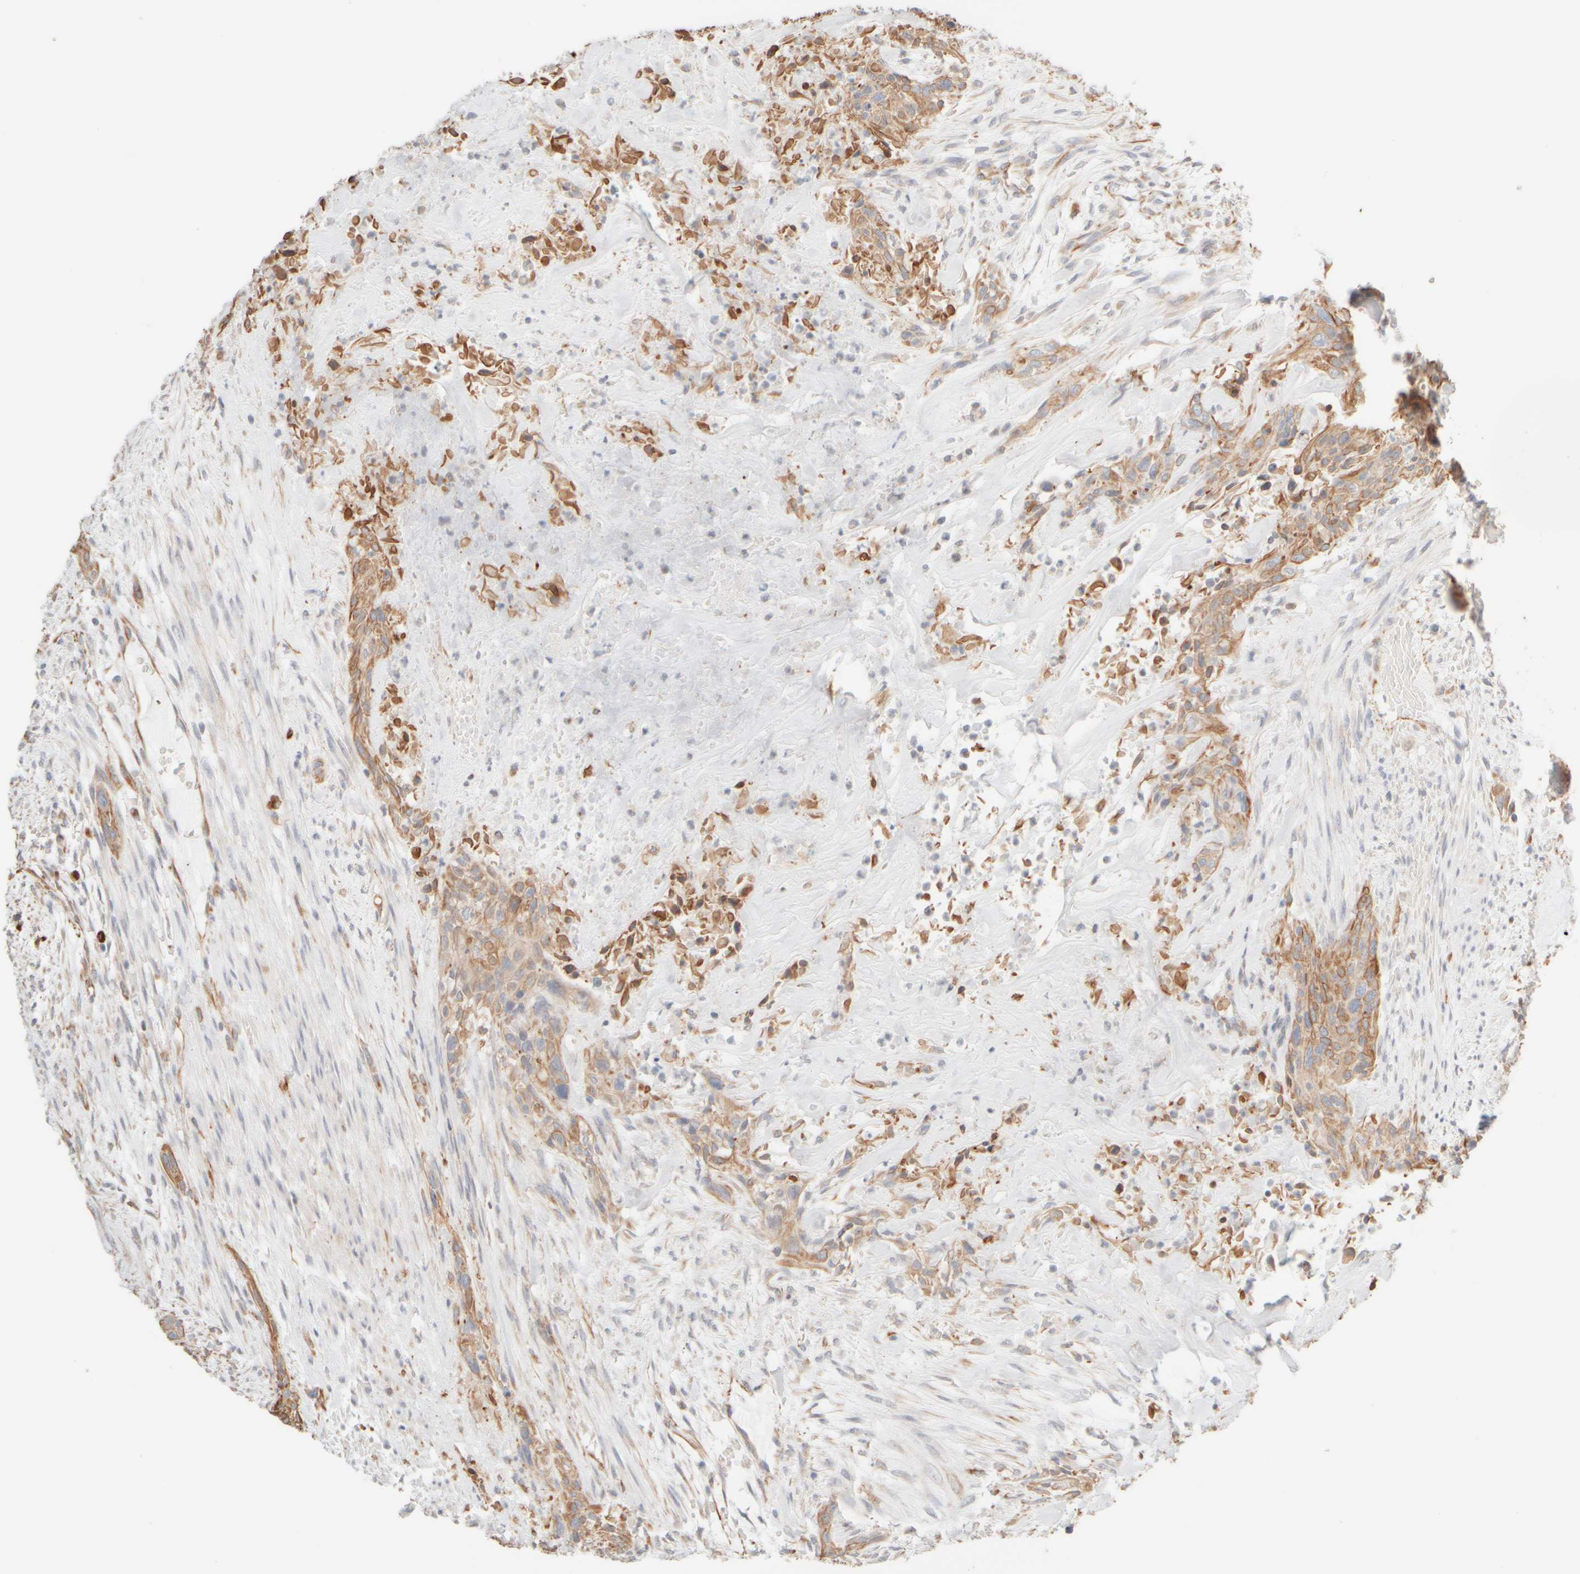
{"staining": {"intensity": "moderate", "quantity": ">75%", "location": "cytoplasmic/membranous"}, "tissue": "urothelial cancer", "cell_type": "Tumor cells", "image_type": "cancer", "snomed": [{"axis": "morphology", "description": "Urothelial carcinoma, High grade"}, {"axis": "topography", "description": "Urinary bladder"}], "caption": "Protein expression analysis of urothelial carcinoma (high-grade) shows moderate cytoplasmic/membranous expression in about >75% of tumor cells. The protein is shown in brown color, while the nuclei are stained blue.", "gene": "KRT15", "patient": {"sex": "male", "age": 35}}